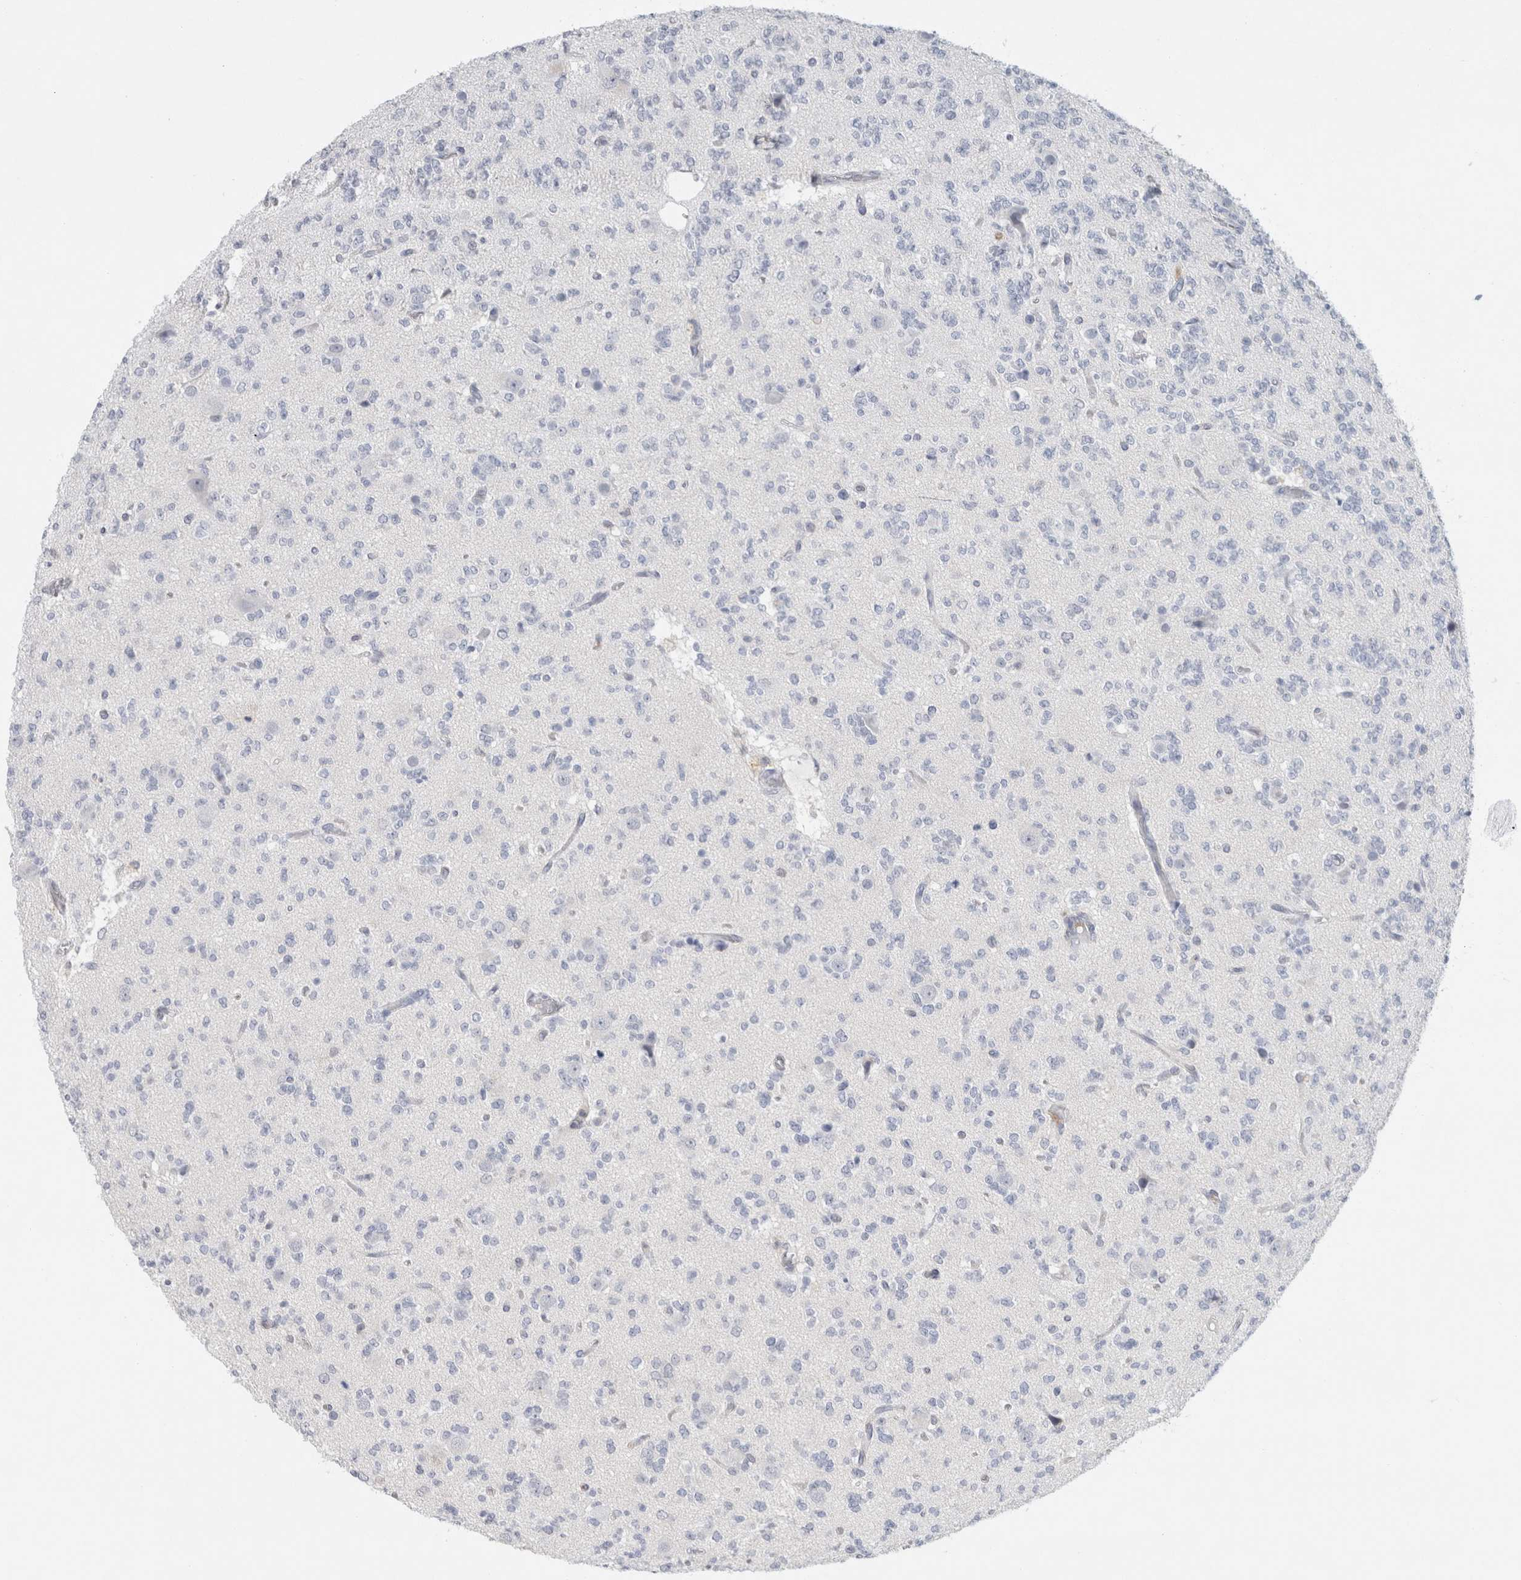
{"staining": {"intensity": "negative", "quantity": "none", "location": "none"}, "tissue": "glioma", "cell_type": "Tumor cells", "image_type": "cancer", "snomed": [{"axis": "morphology", "description": "Glioma, malignant, Low grade"}, {"axis": "topography", "description": "Brain"}], "caption": "Immunohistochemistry micrograph of malignant low-grade glioma stained for a protein (brown), which exhibits no staining in tumor cells.", "gene": "CASP6", "patient": {"sex": "male", "age": 38}}